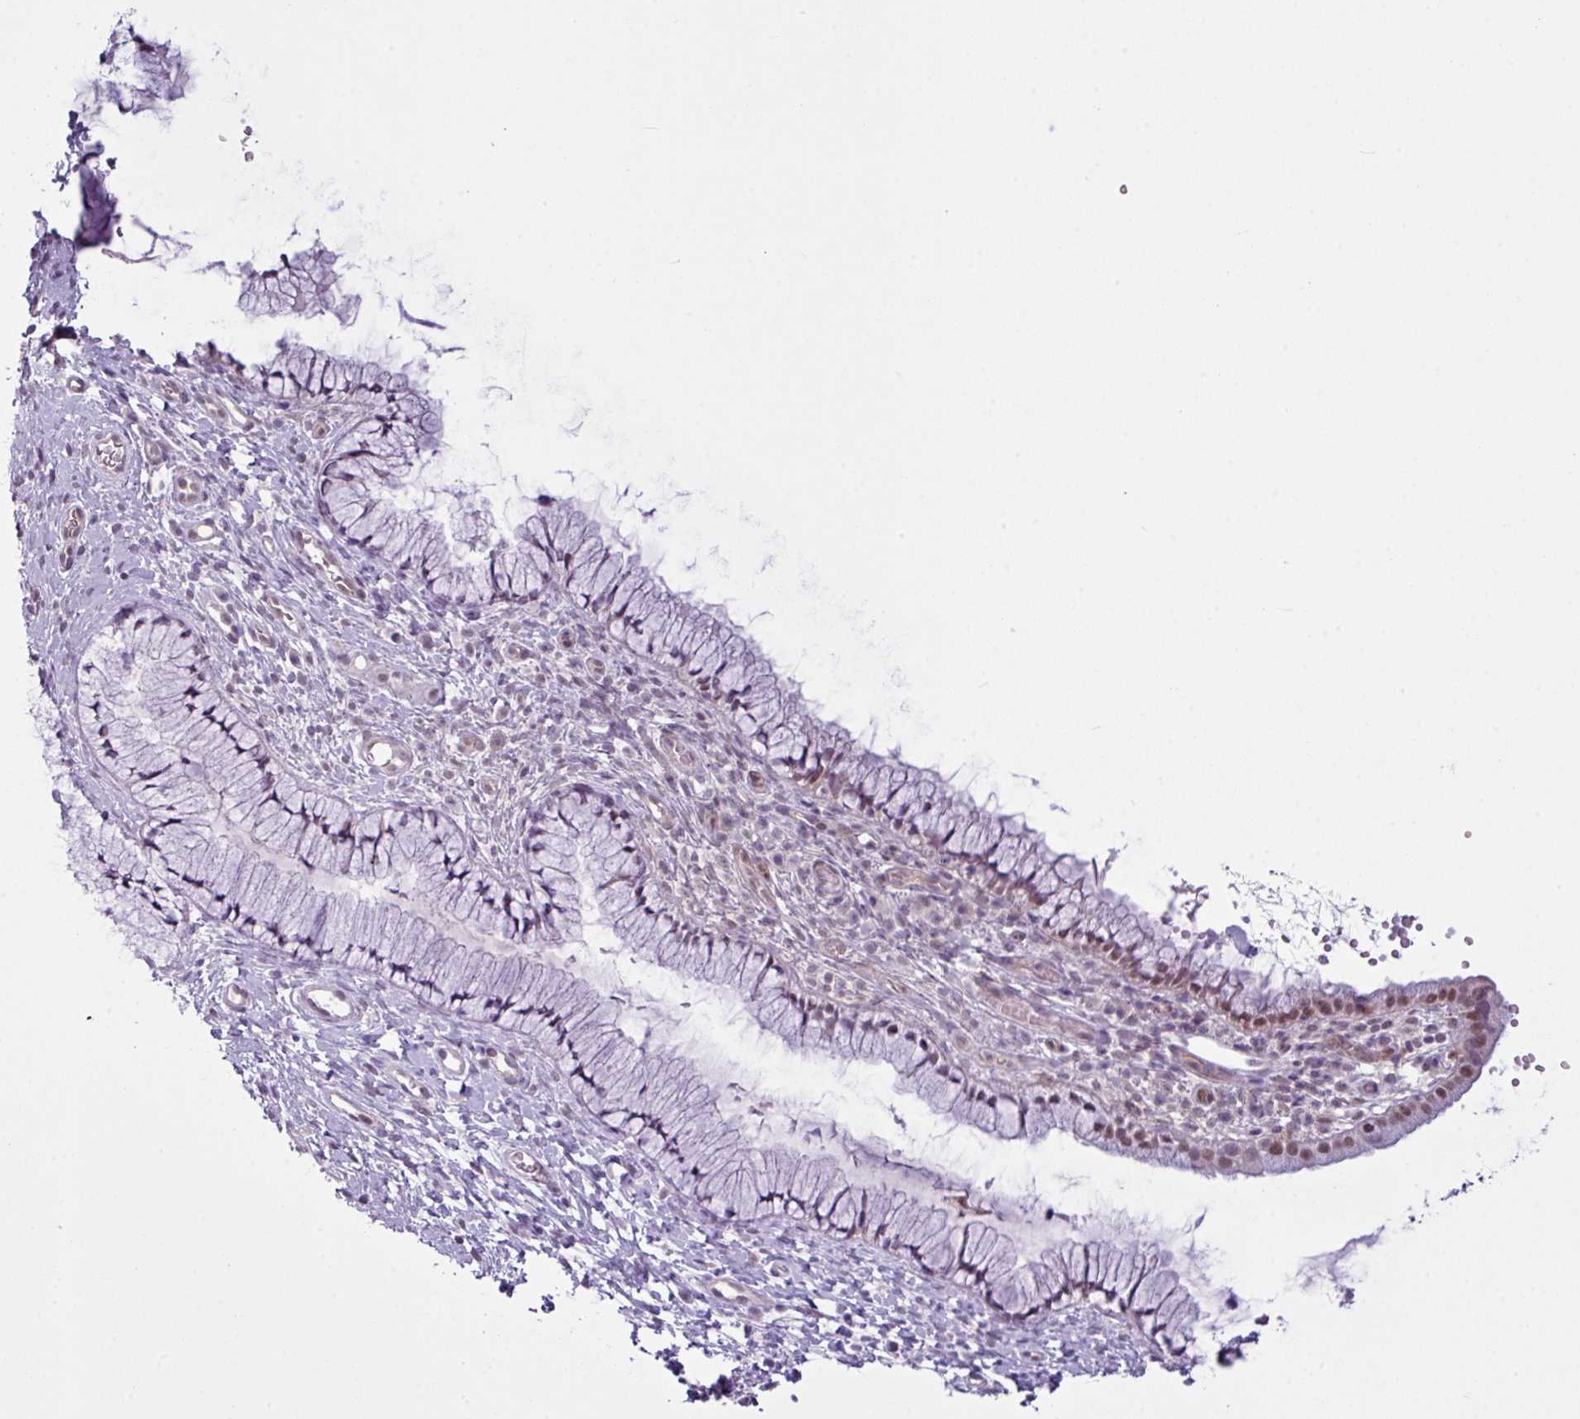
{"staining": {"intensity": "moderate", "quantity": "<25%", "location": "nuclear"}, "tissue": "cervix", "cell_type": "Glandular cells", "image_type": "normal", "snomed": [{"axis": "morphology", "description": "Normal tissue, NOS"}, {"axis": "topography", "description": "Cervix"}], "caption": "This image shows immunohistochemistry staining of benign cervix, with low moderate nuclear positivity in about <25% of glandular cells.", "gene": "TTLL12", "patient": {"sex": "female", "age": 36}}